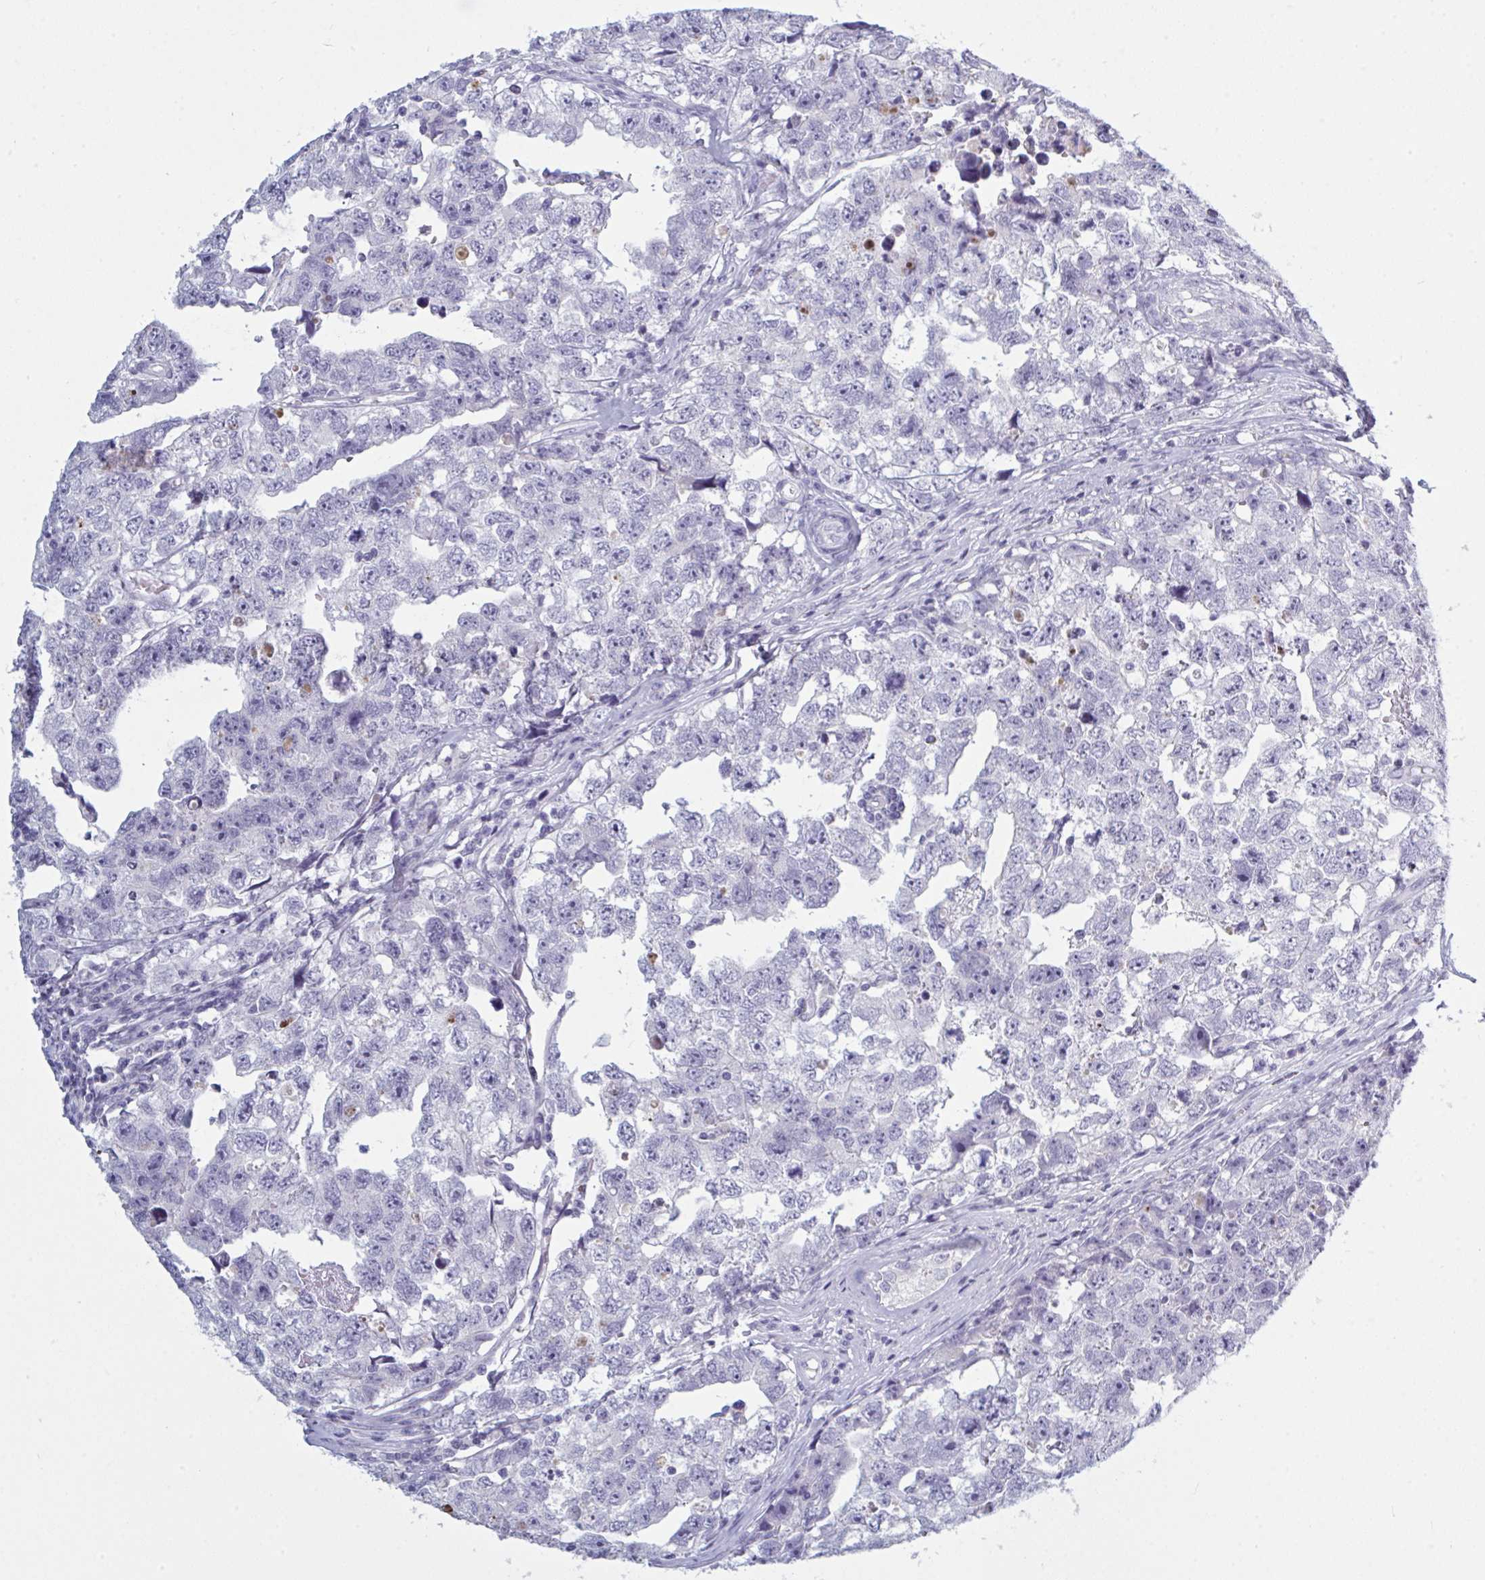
{"staining": {"intensity": "negative", "quantity": "none", "location": "none"}, "tissue": "testis cancer", "cell_type": "Tumor cells", "image_type": "cancer", "snomed": [{"axis": "morphology", "description": "Carcinoma, Embryonal, NOS"}, {"axis": "topography", "description": "Testis"}], "caption": "Tumor cells are negative for brown protein staining in testis embryonal carcinoma.", "gene": "NDUFC2", "patient": {"sex": "male", "age": 22}}